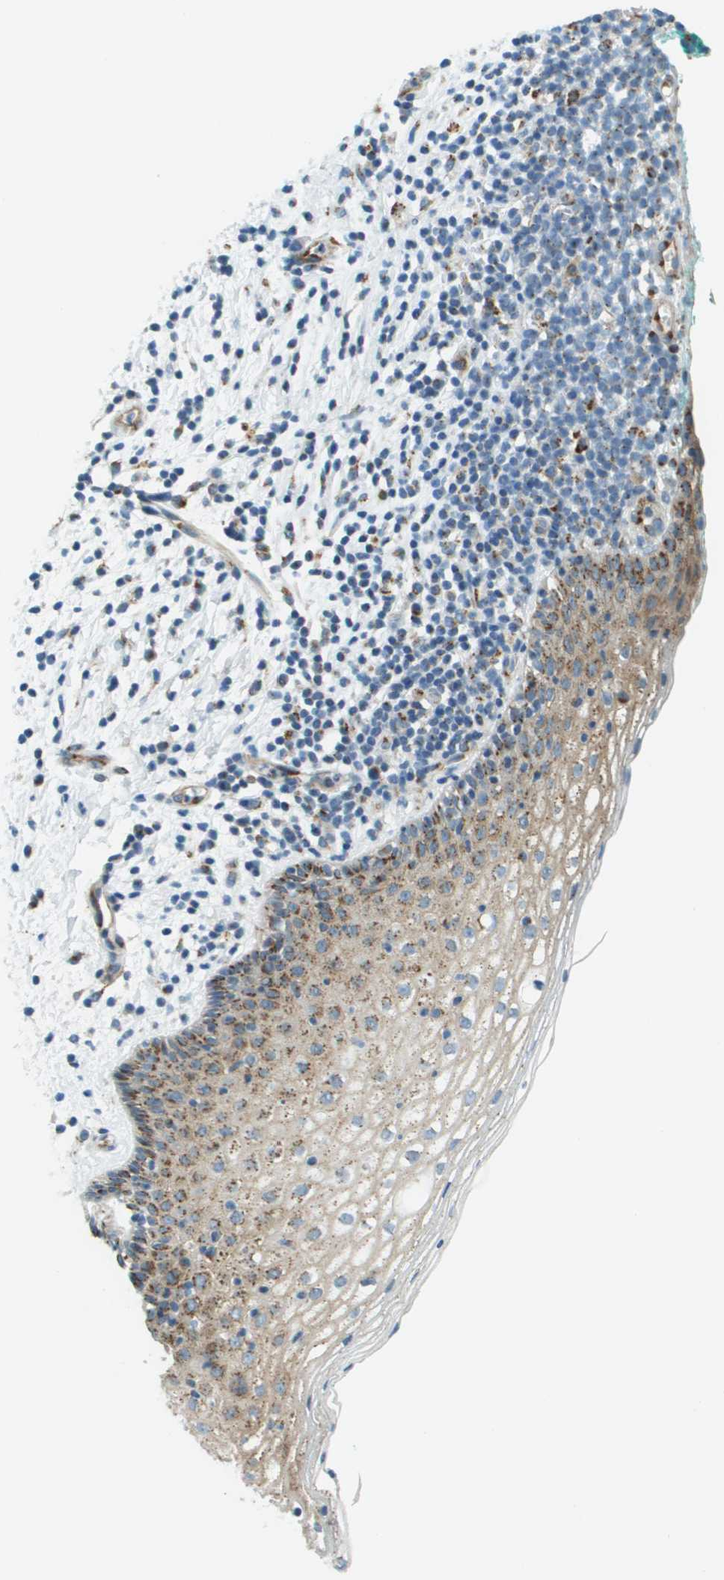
{"staining": {"intensity": "moderate", "quantity": ">75%", "location": "cytoplasmic/membranous"}, "tissue": "vagina", "cell_type": "Squamous epithelial cells", "image_type": "normal", "snomed": [{"axis": "morphology", "description": "Normal tissue, NOS"}, {"axis": "topography", "description": "Vagina"}], "caption": "Immunohistochemistry of normal human vagina shows medium levels of moderate cytoplasmic/membranous positivity in about >75% of squamous epithelial cells.", "gene": "ACBD3", "patient": {"sex": "female", "age": 44}}